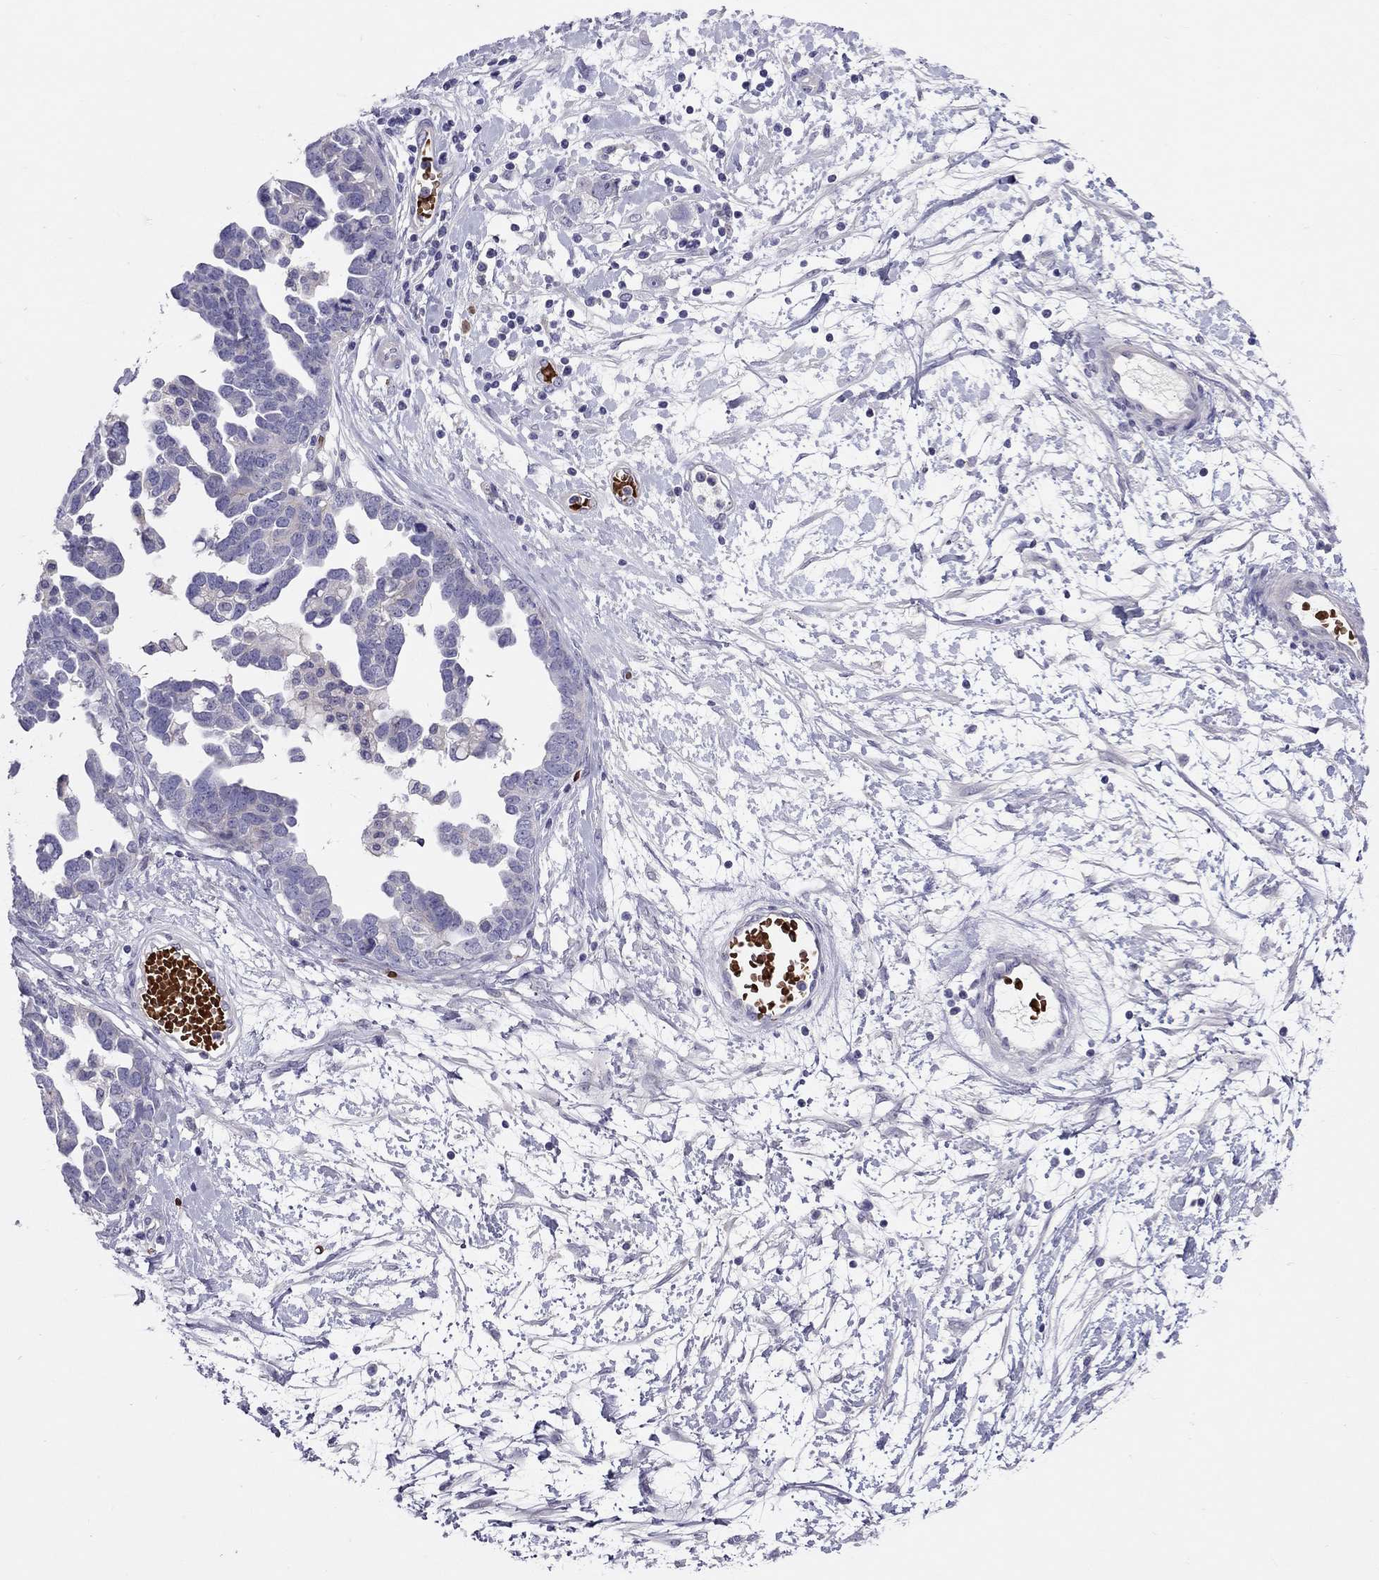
{"staining": {"intensity": "negative", "quantity": "none", "location": "none"}, "tissue": "ovarian cancer", "cell_type": "Tumor cells", "image_type": "cancer", "snomed": [{"axis": "morphology", "description": "Cystadenocarcinoma, serous, NOS"}, {"axis": "topography", "description": "Ovary"}], "caption": "There is no significant staining in tumor cells of ovarian cancer (serous cystadenocarcinoma).", "gene": "FRMD1", "patient": {"sex": "female", "age": 54}}